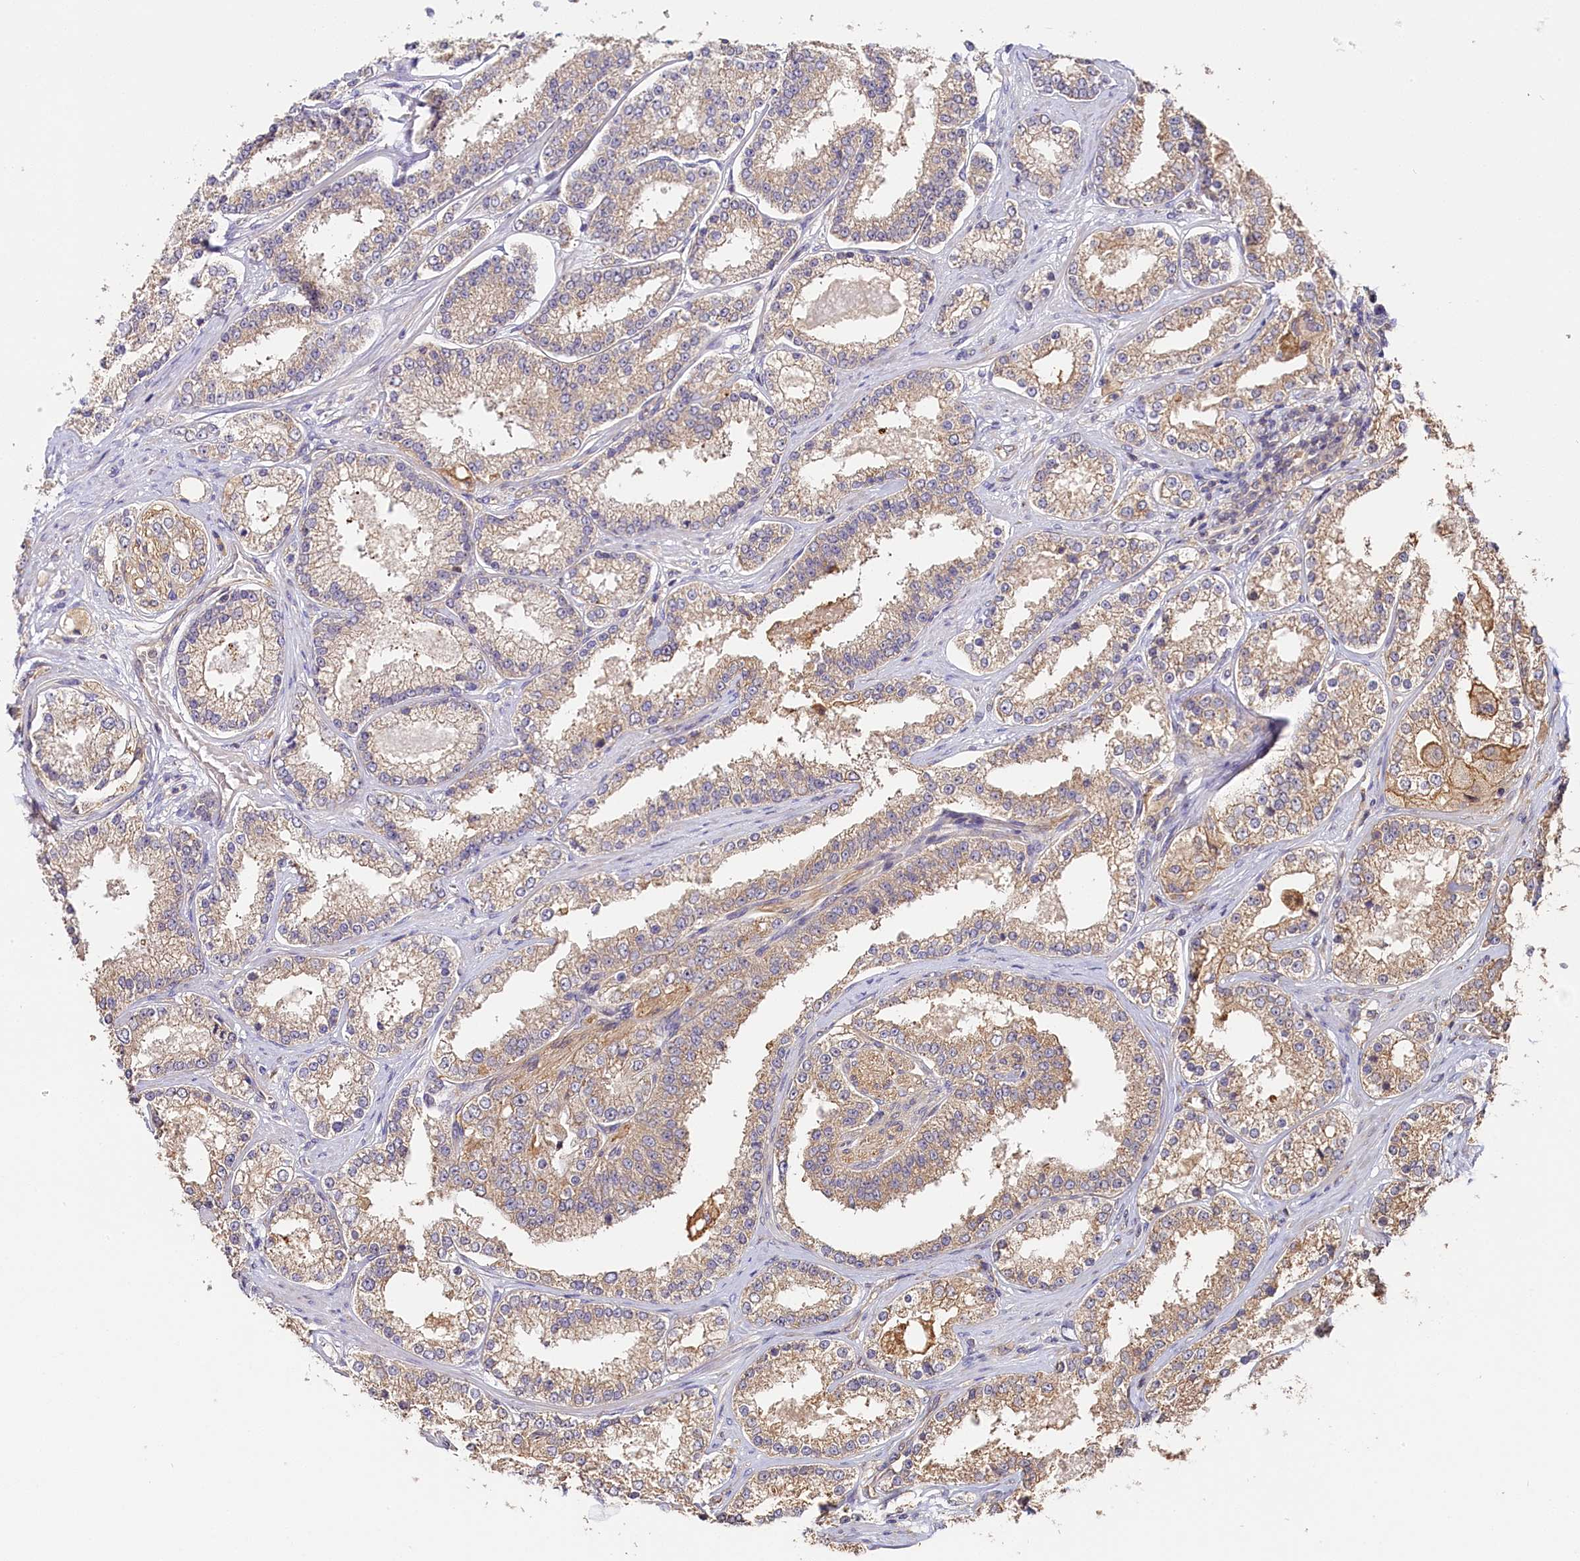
{"staining": {"intensity": "weak", "quantity": ">75%", "location": "cytoplasmic/membranous"}, "tissue": "prostate cancer", "cell_type": "Tumor cells", "image_type": "cancer", "snomed": [{"axis": "morphology", "description": "Normal tissue, NOS"}, {"axis": "morphology", "description": "Adenocarcinoma, High grade"}, {"axis": "topography", "description": "Prostate"}], "caption": "Adenocarcinoma (high-grade) (prostate) tissue reveals weak cytoplasmic/membranous staining in about >75% of tumor cells", "gene": "KATNB1", "patient": {"sex": "male", "age": 83}}